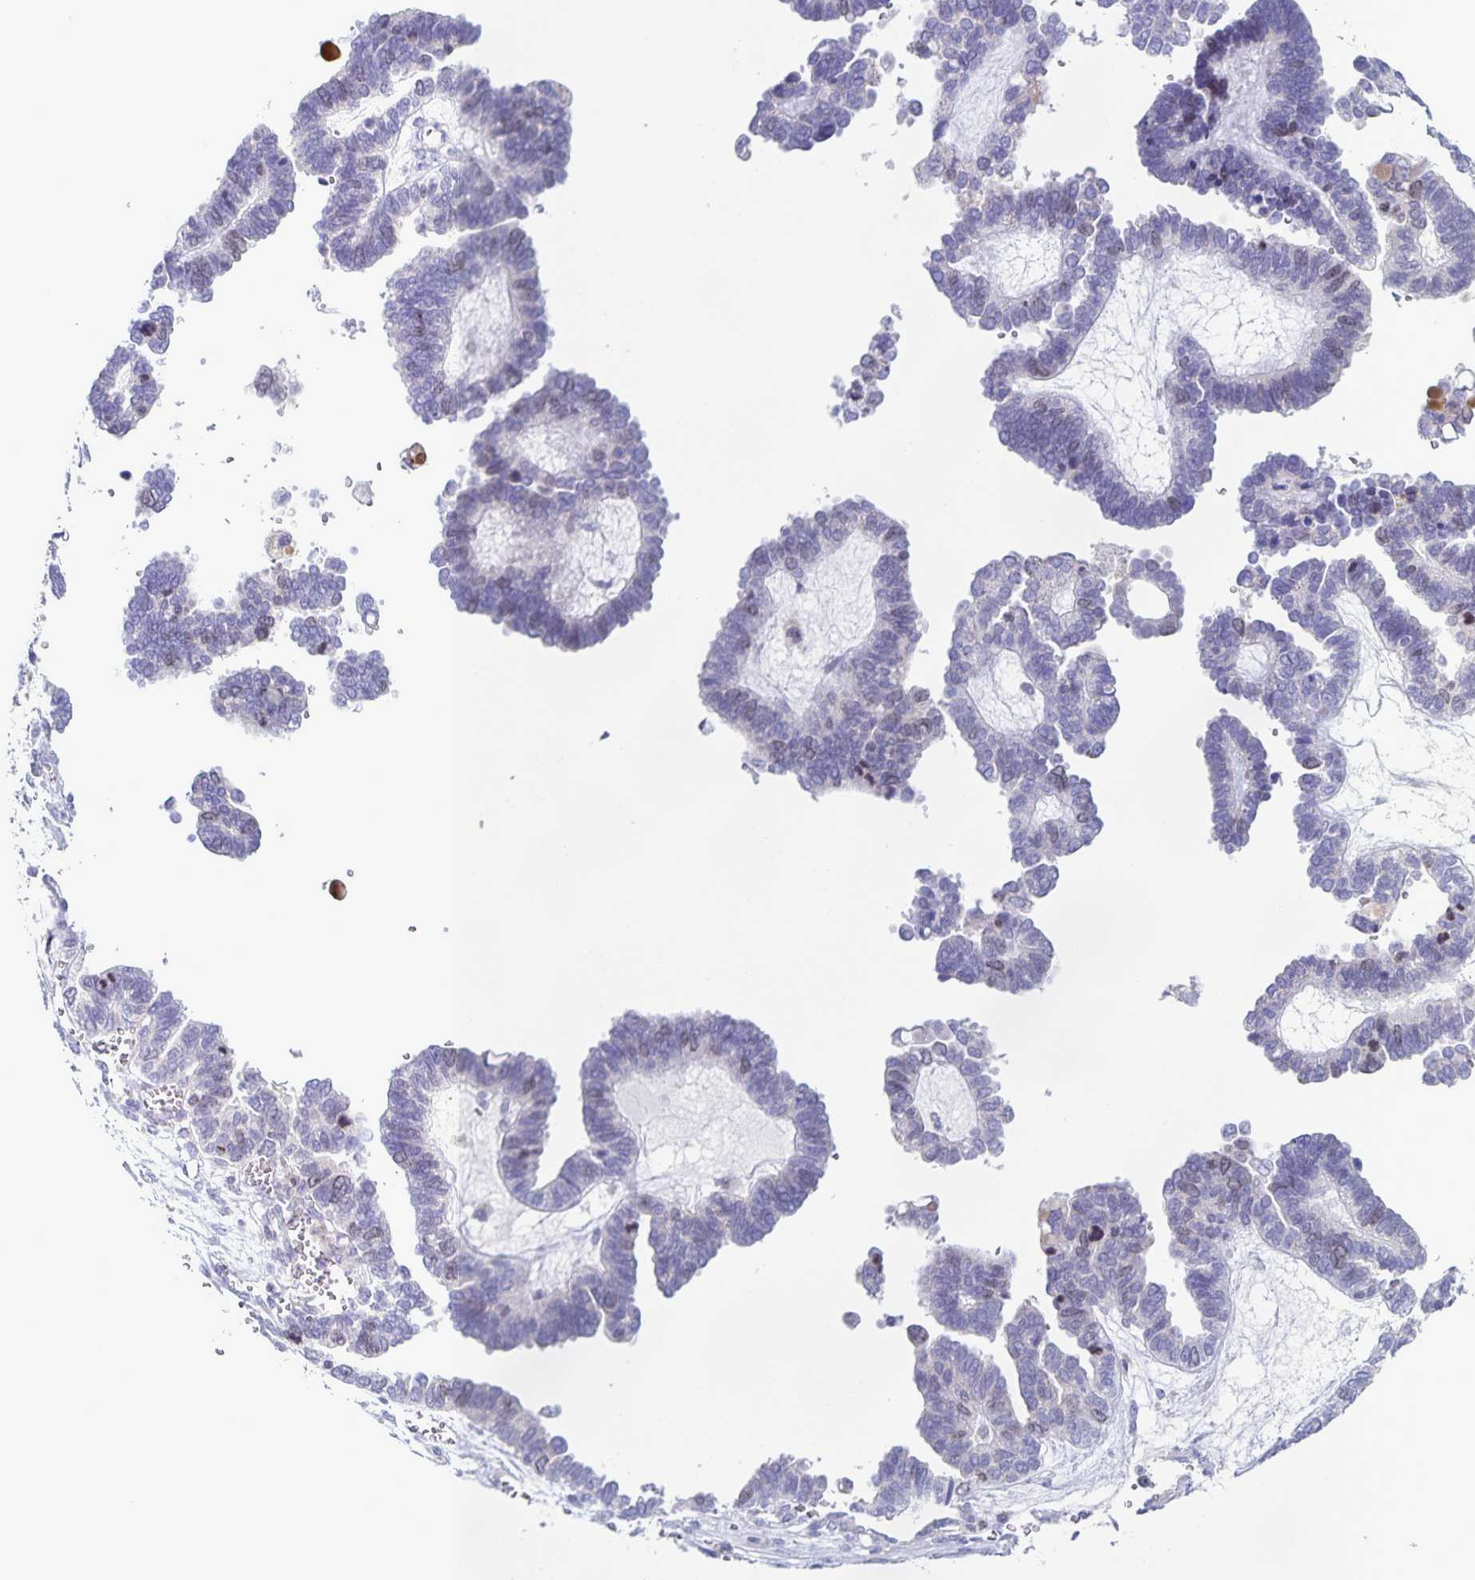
{"staining": {"intensity": "negative", "quantity": "none", "location": "none"}, "tissue": "ovarian cancer", "cell_type": "Tumor cells", "image_type": "cancer", "snomed": [{"axis": "morphology", "description": "Cystadenocarcinoma, serous, NOS"}, {"axis": "topography", "description": "Ovary"}], "caption": "IHC of ovarian serous cystadenocarcinoma shows no staining in tumor cells. (DAB immunohistochemistry (IHC) visualized using brightfield microscopy, high magnification).", "gene": "CENPH", "patient": {"sex": "female", "age": 51}}